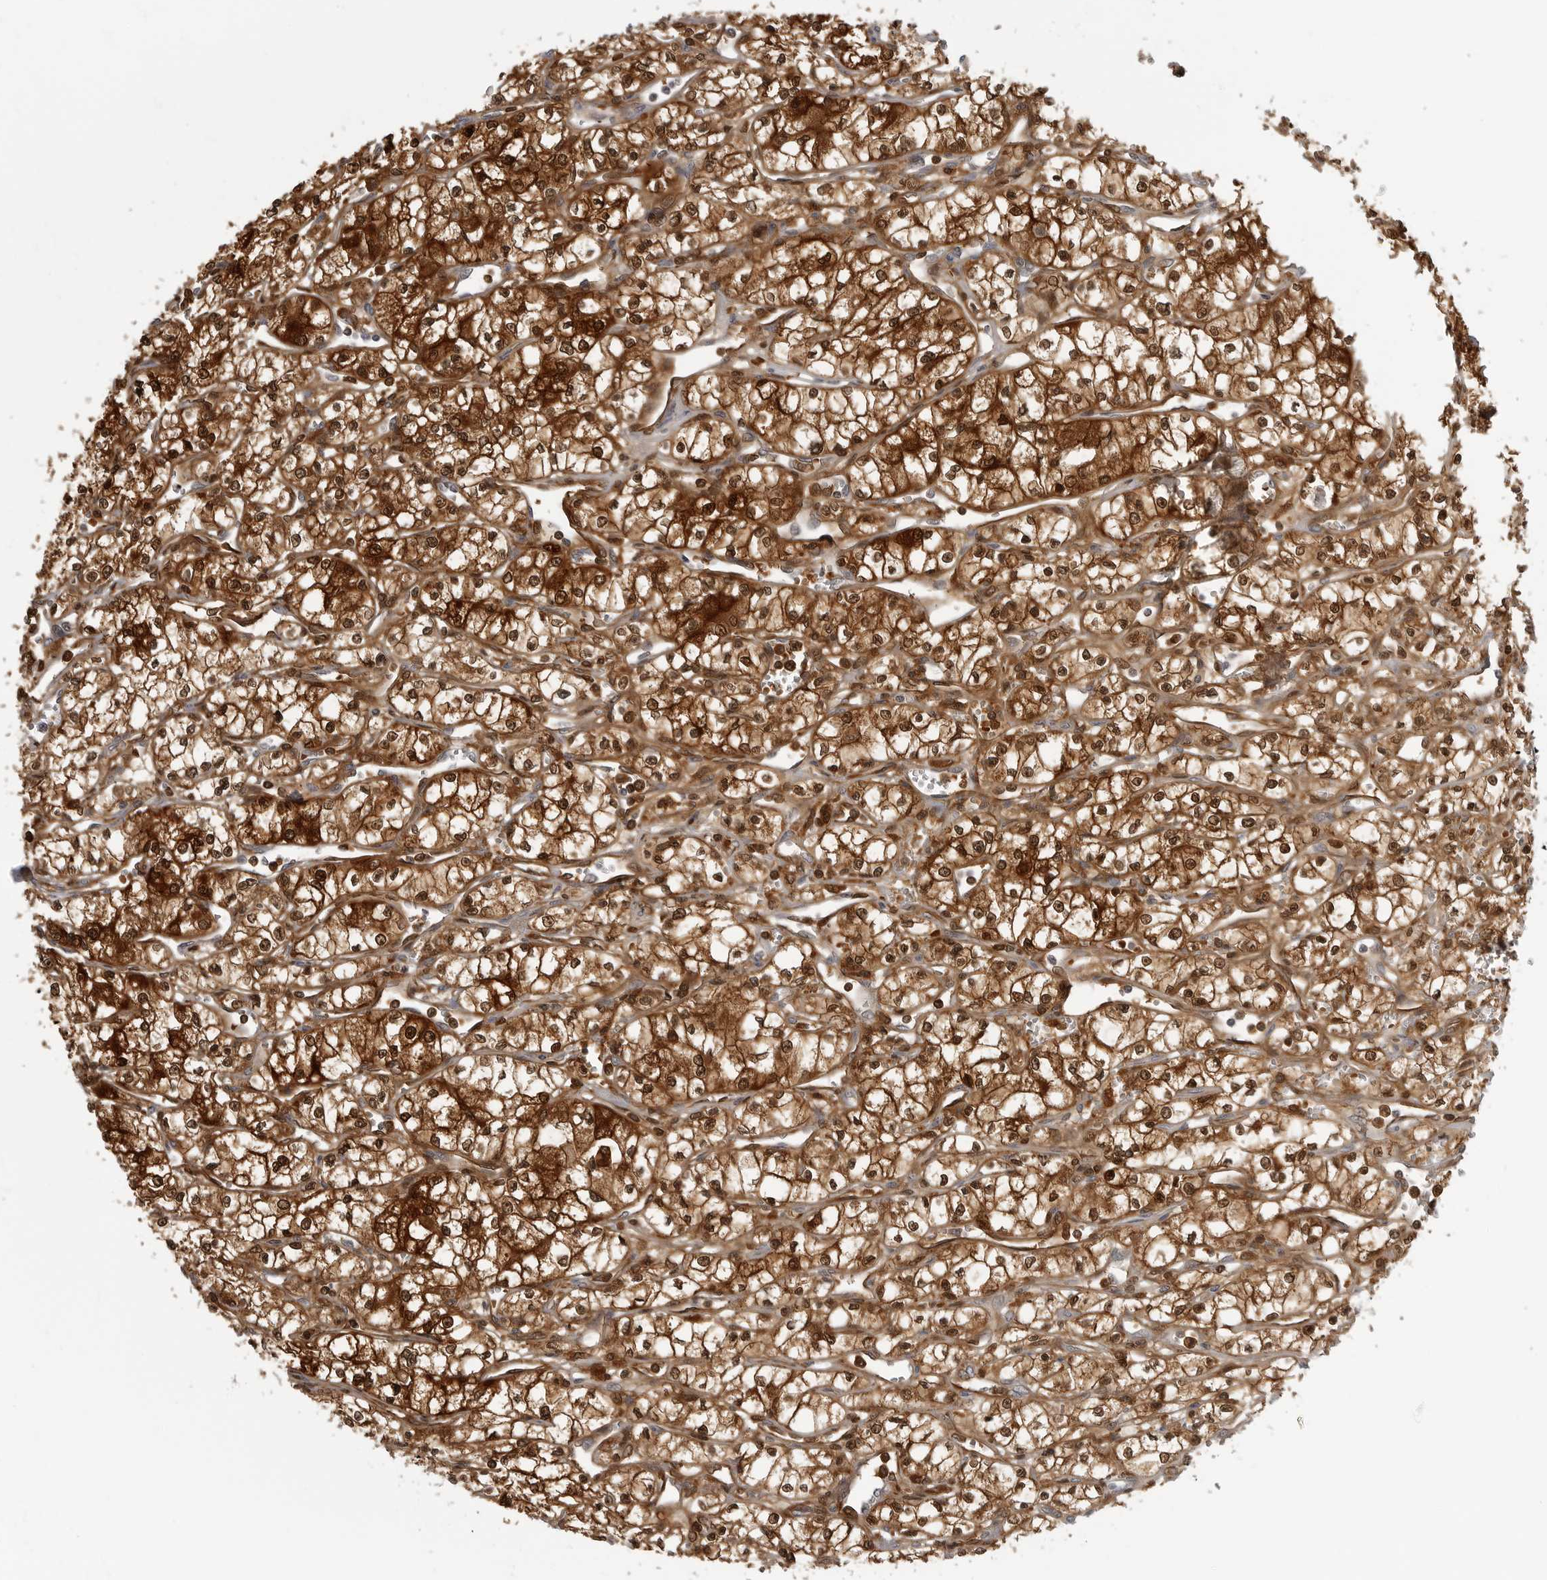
{"staining": {"intensity": "strong", "quantity": ">75%", "location": "cytoplasmic/membranous,nuclear"}, "tissue": "renal cancer", "cell_type": "Tumor cells", "image_type": "cancer", "snomed": [{"axis": "morphology", "description": "Adenocarcinoma, NOS"}, {"axis": "topography", "description": "Kidney"}], "caption": "DAB (3,3'-diaminobenzidine) immunohistochemical staining of human adenocarcinoma (renal) shows strong cytoplasmic/membranous and nuclear protein staining in about >75% of tumor cells.", "gene": "CTIF", "patient": {"sex": "male", "age": 59}}